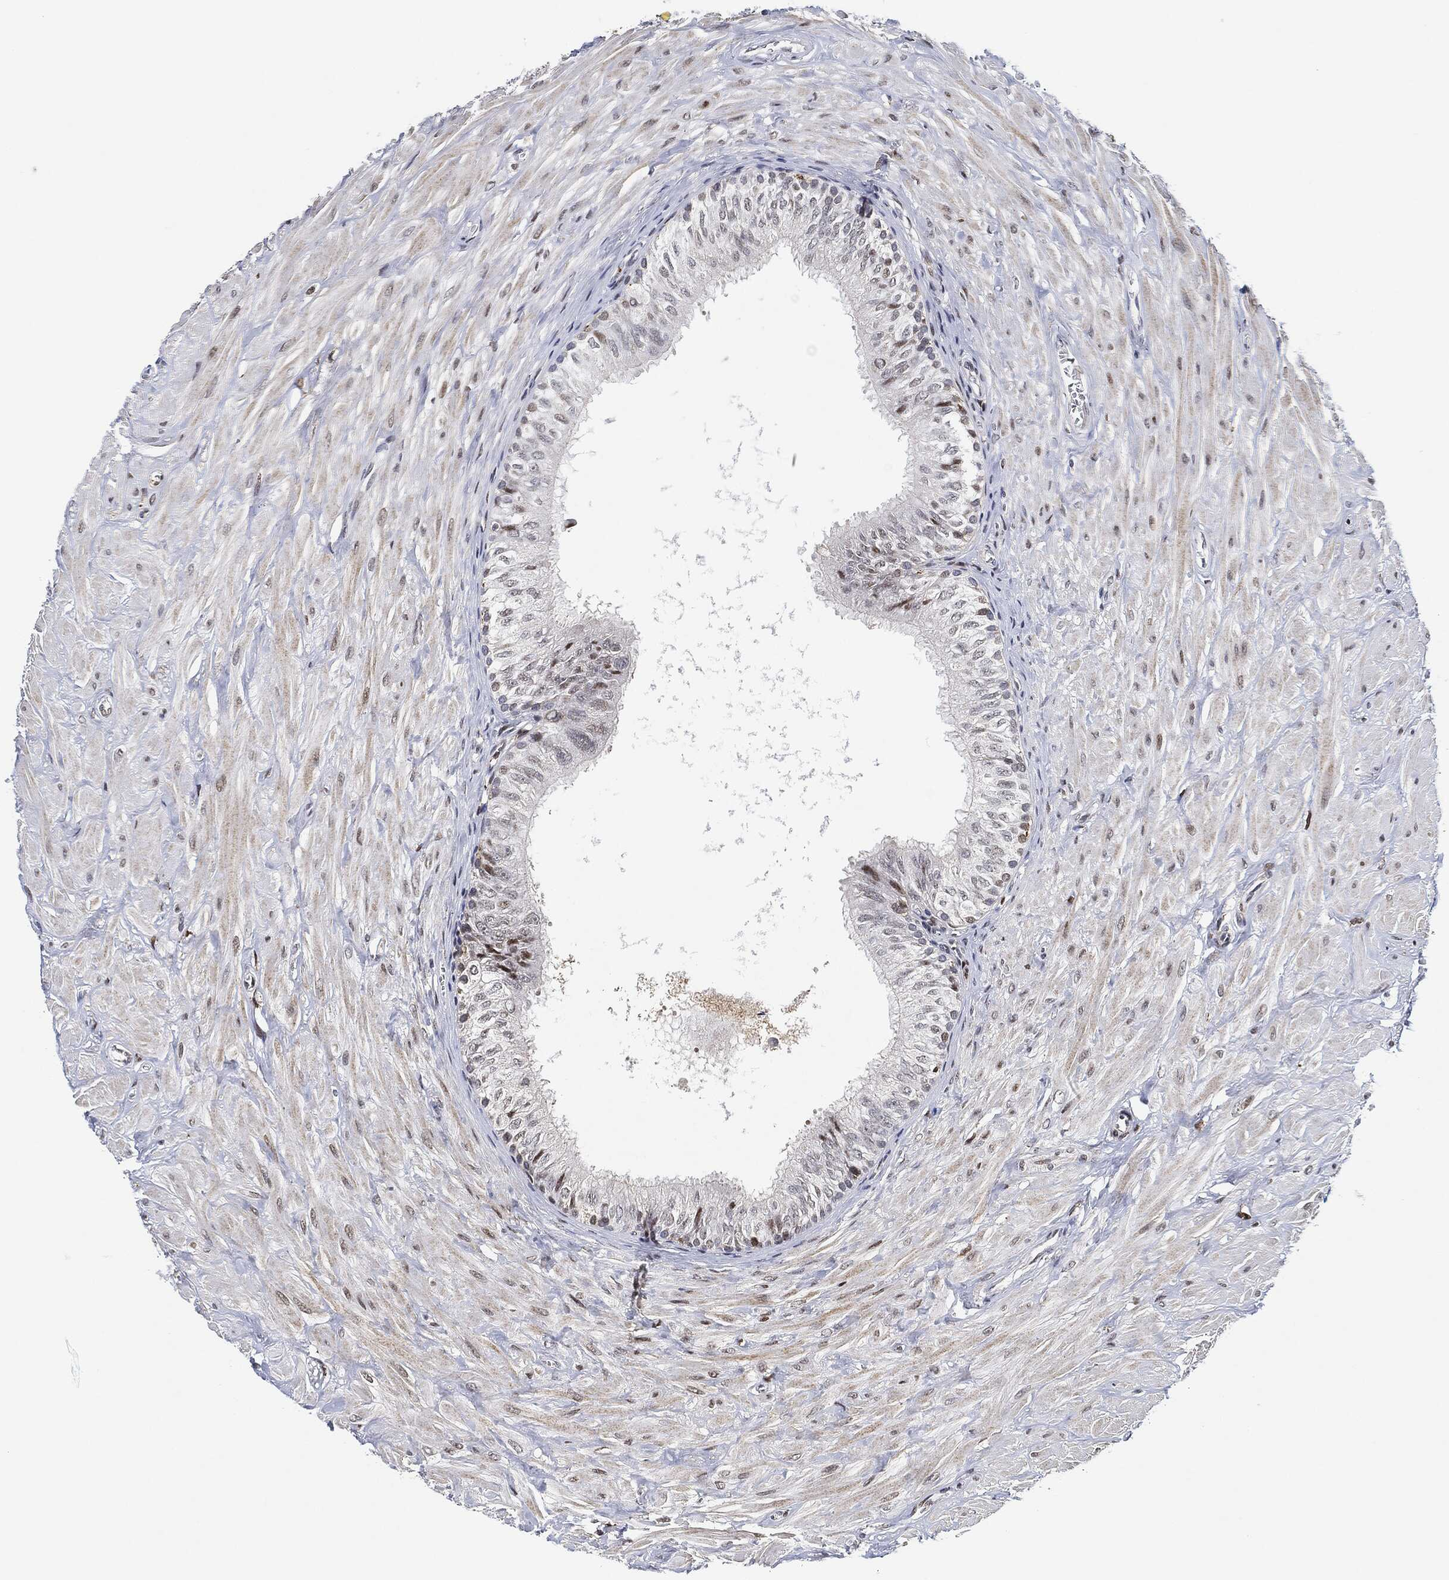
{"staining": {"intensity": "negative", "quantity": "none", "location": "none"}, "tissue": "epididymis", "cell_type": "Glandular cells", "image_type": "normal", "snomed": [{"axis": "morphology", "description": "Normal tissue, NOS"}, {"axis": "topography", "description": "Epididymis"}], "caption": "Protein analysis of benign epididymis exhibits no significant staining in glandular cells. Brightfield microscopy of immunohistochemistry (IHC) stained with DAB (brown) and hematoxylin (blue), captured at high magnification.", "gene": "NANOS3", "patient": {"sex": "male", "age": 33}}